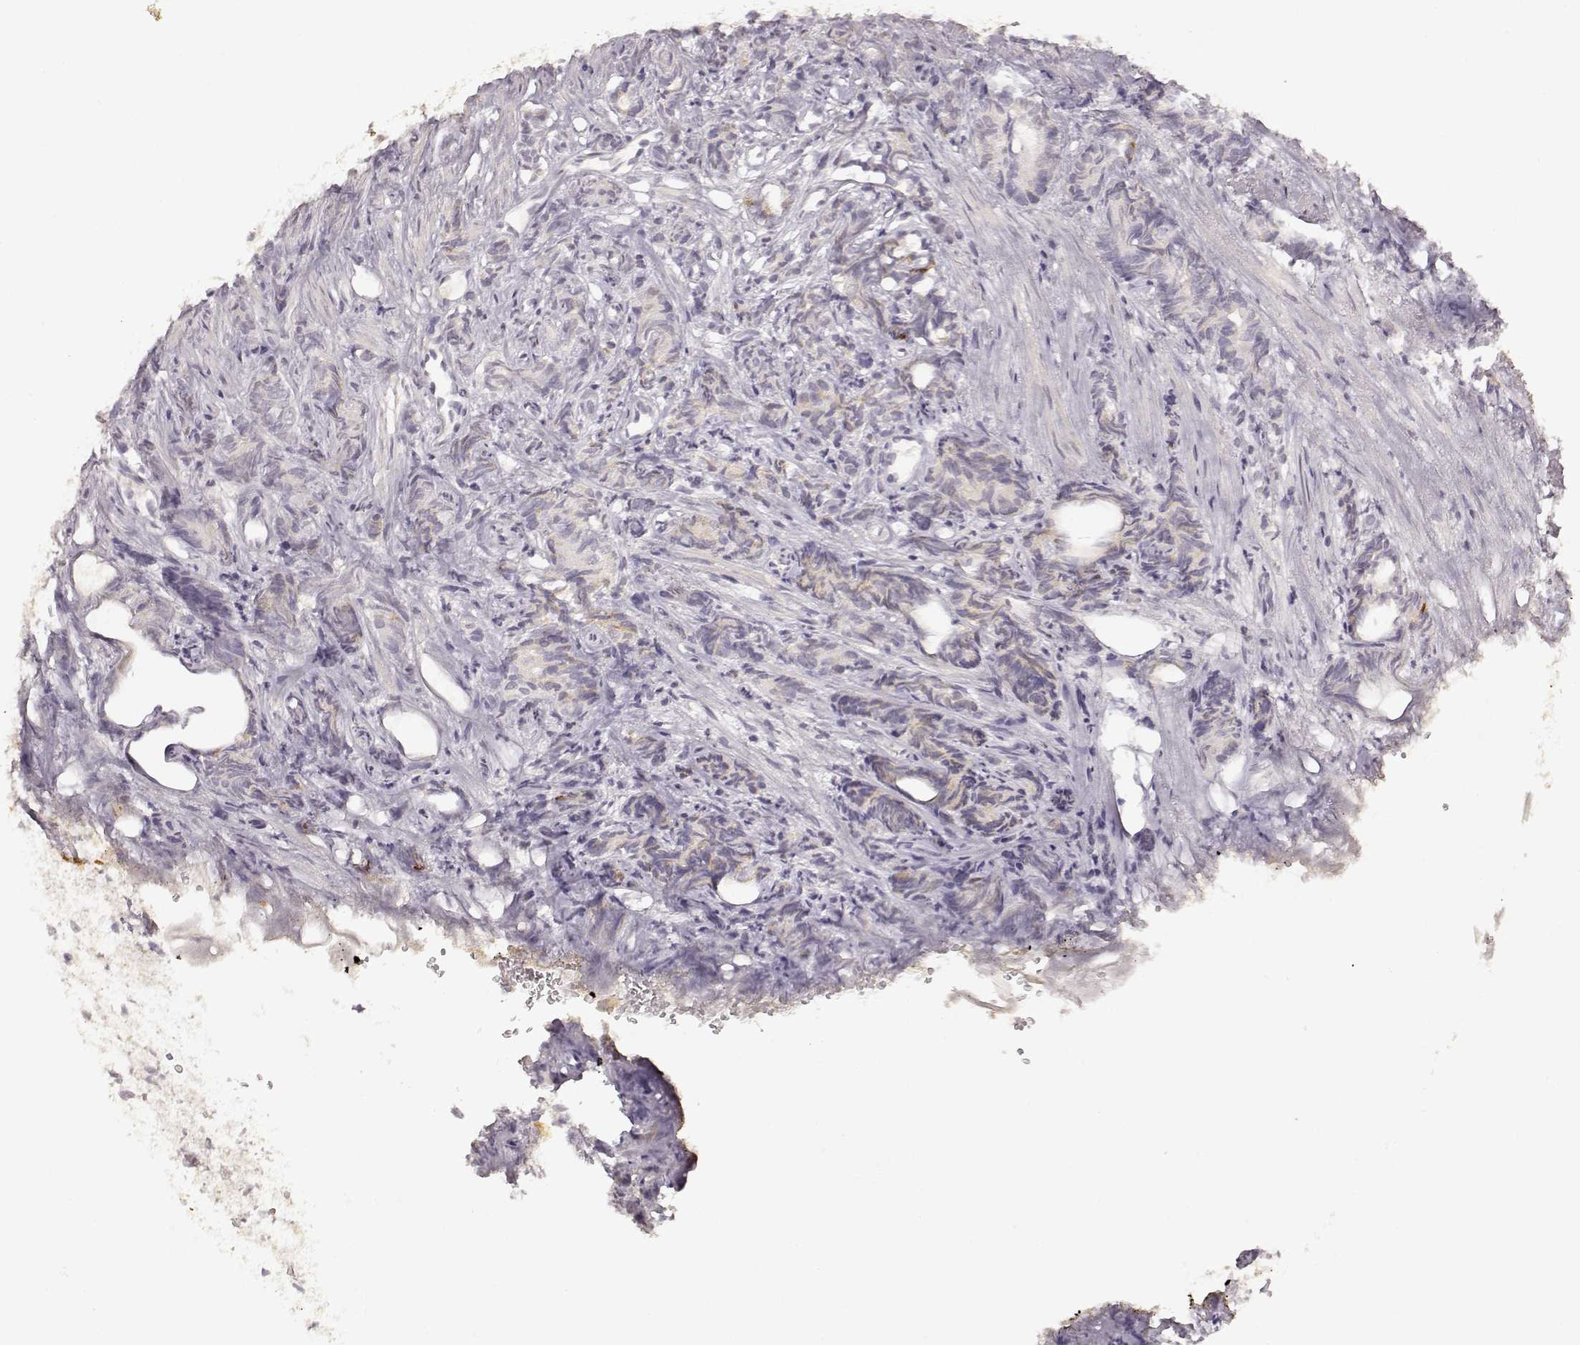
{"staining": {"intensity": "weak", "quantity": ">75%", "location": "cytoplasmic/membranous"}, "tissue": "prostate cancer", "cell_type": "Tumor cells", "image_type": "cancer", "snomed": [{"axis": "morphology", "description": "Adenocarcinoma, High grade"}, {"axis": "topography", "description": "Prostate"}], "caption": "High-grade adenocarcinoma (prostate) stained with a protein marker demonstrates weak staining in tumor cells.", "gene": "LAMC2", "patient": {"sex": "male", "age": 84}}